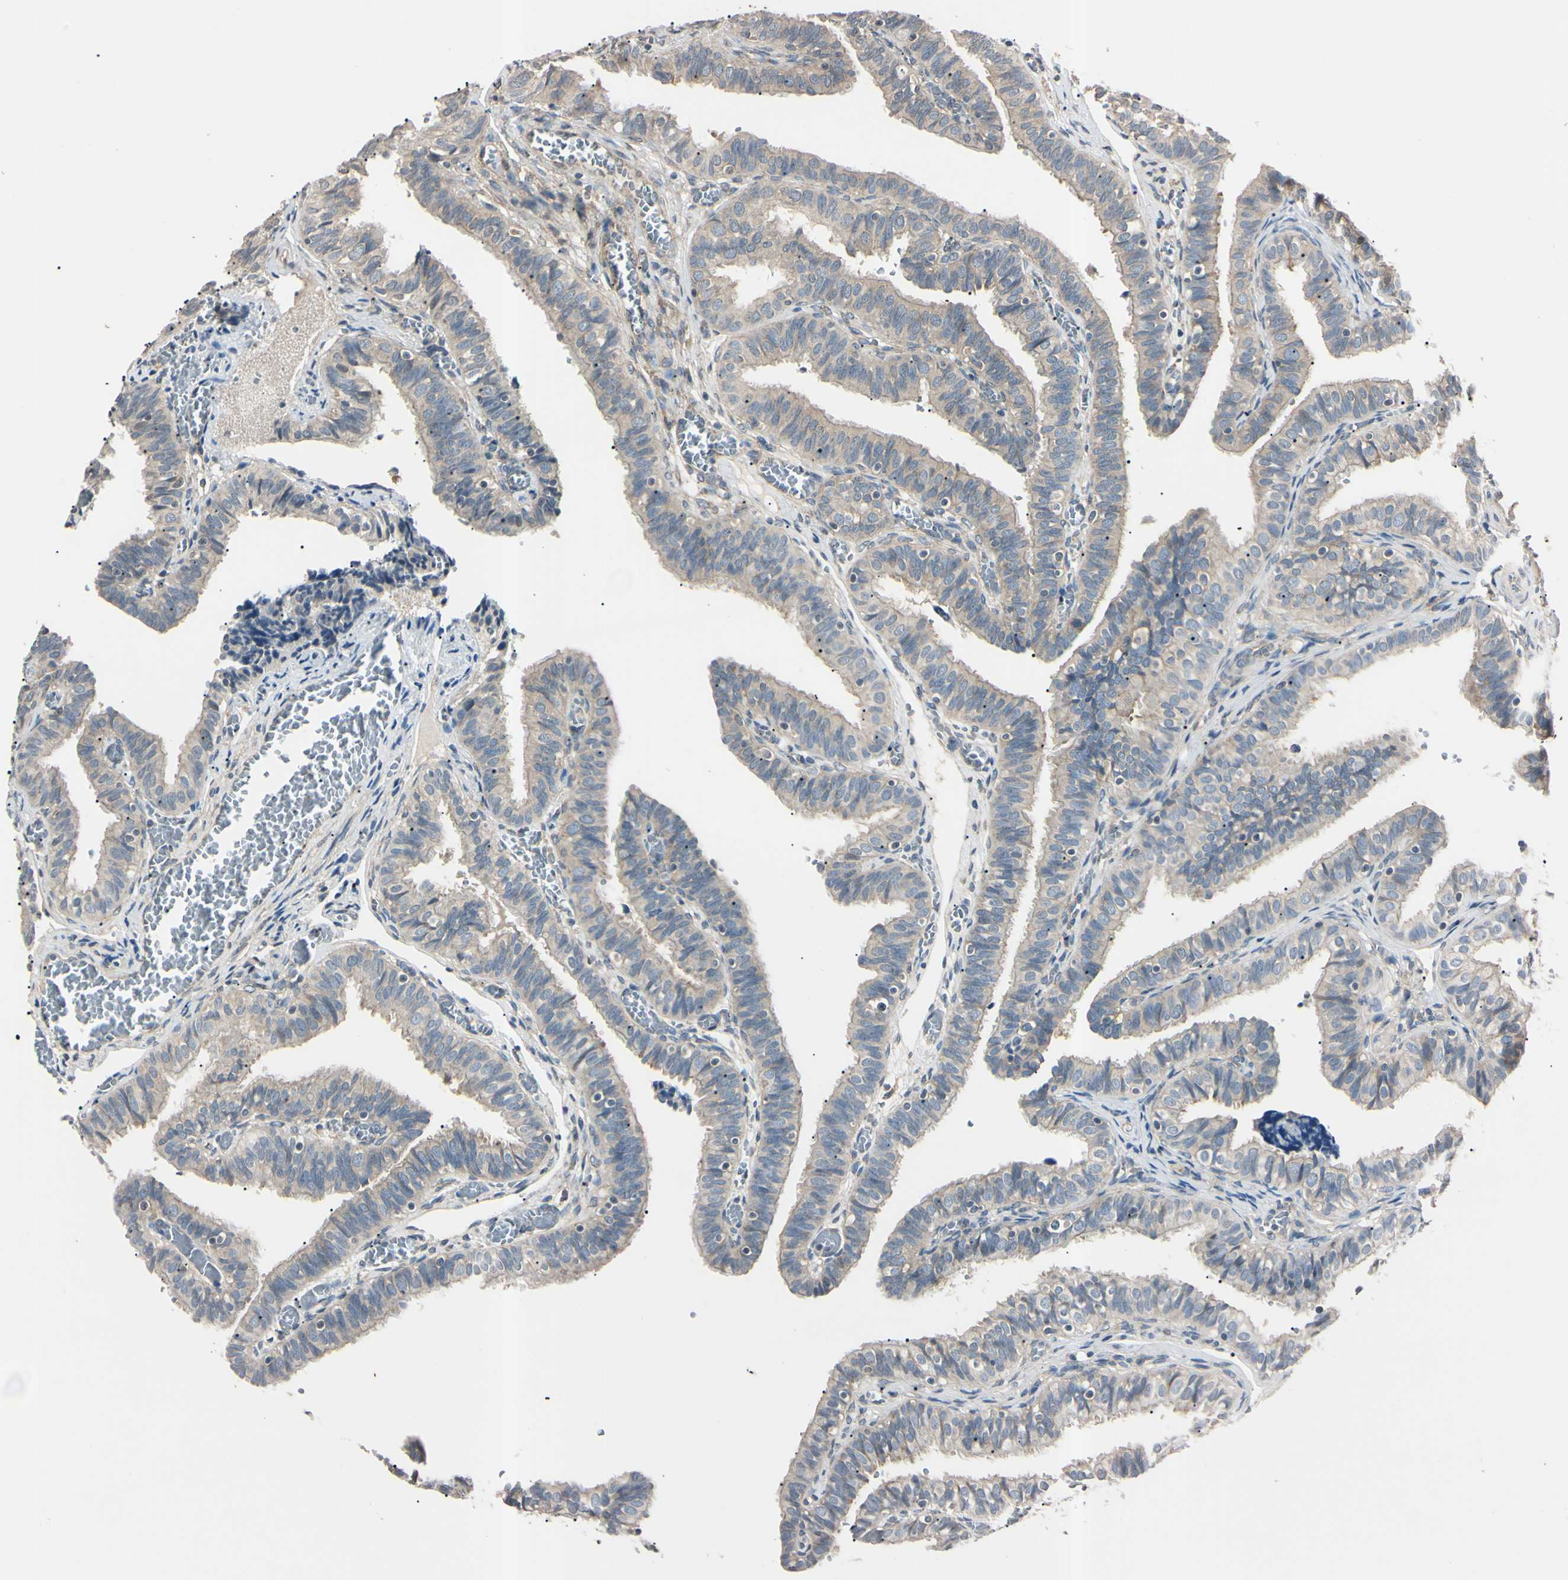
{"staining": {"intensity": "weak", "quantity": "<25%", "location": "cytoplasmic/membranous"}, "tissue": "fallopian tube", "cell_type": "Glandular cells", "image_type": "normal", "snomed": [{"axis": "morphology", "description": "Normal tissue, NOS"}, {"axis": "topography", "description": "Fallopian tube"}], "caption": "This micrograph is of normal fallopian tube stained with immunohistochemistry to label a protein in brown with the nuclei are counter-stained blue. There is no positivity in glandular cells. (IHC, brightfield microscopy, high magnification).", "gene": "EPN1", "patient": {"sex": "female", "age": 46}}